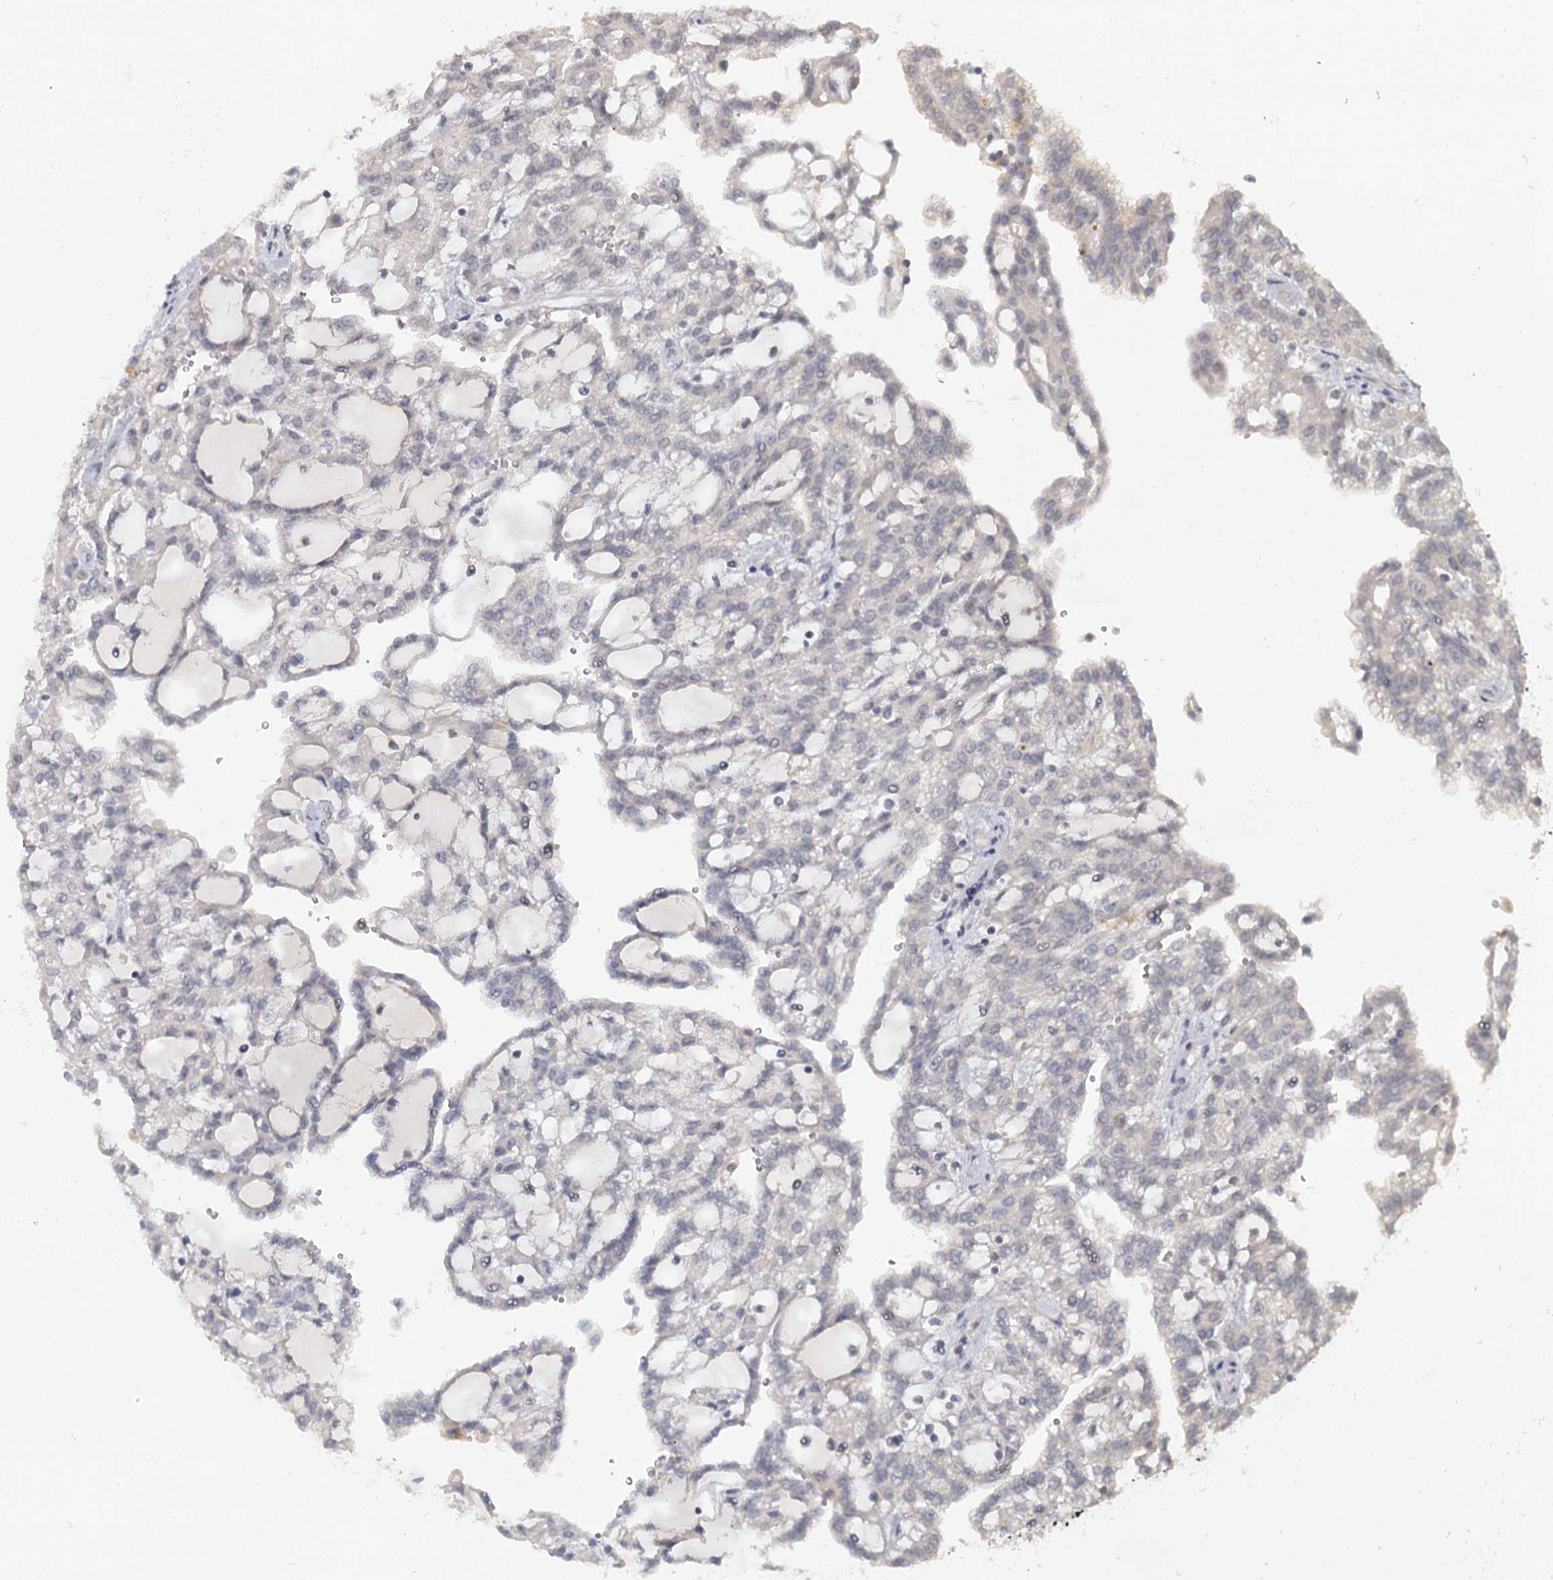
{"staining": {"intensity": "negative", "quantity": "none", "location": "none"}, "tissue": "renal cancer", "cell_type": "Tumor cells", "image_type": "cancer", "snomed": [{"axis": "morphology", "description": "Adenocarcinoma, NOS"}, {"axis": "topography", "description": "Kidney"}], "caption": "This is a photomicrograph of immunohistochemistry (IHC) staining of renal cancer (adenocarcinoma), which shows no expression in tumor cells.", "gene": "MUCL1", "patient": {"sex": "male", "age": 63}}